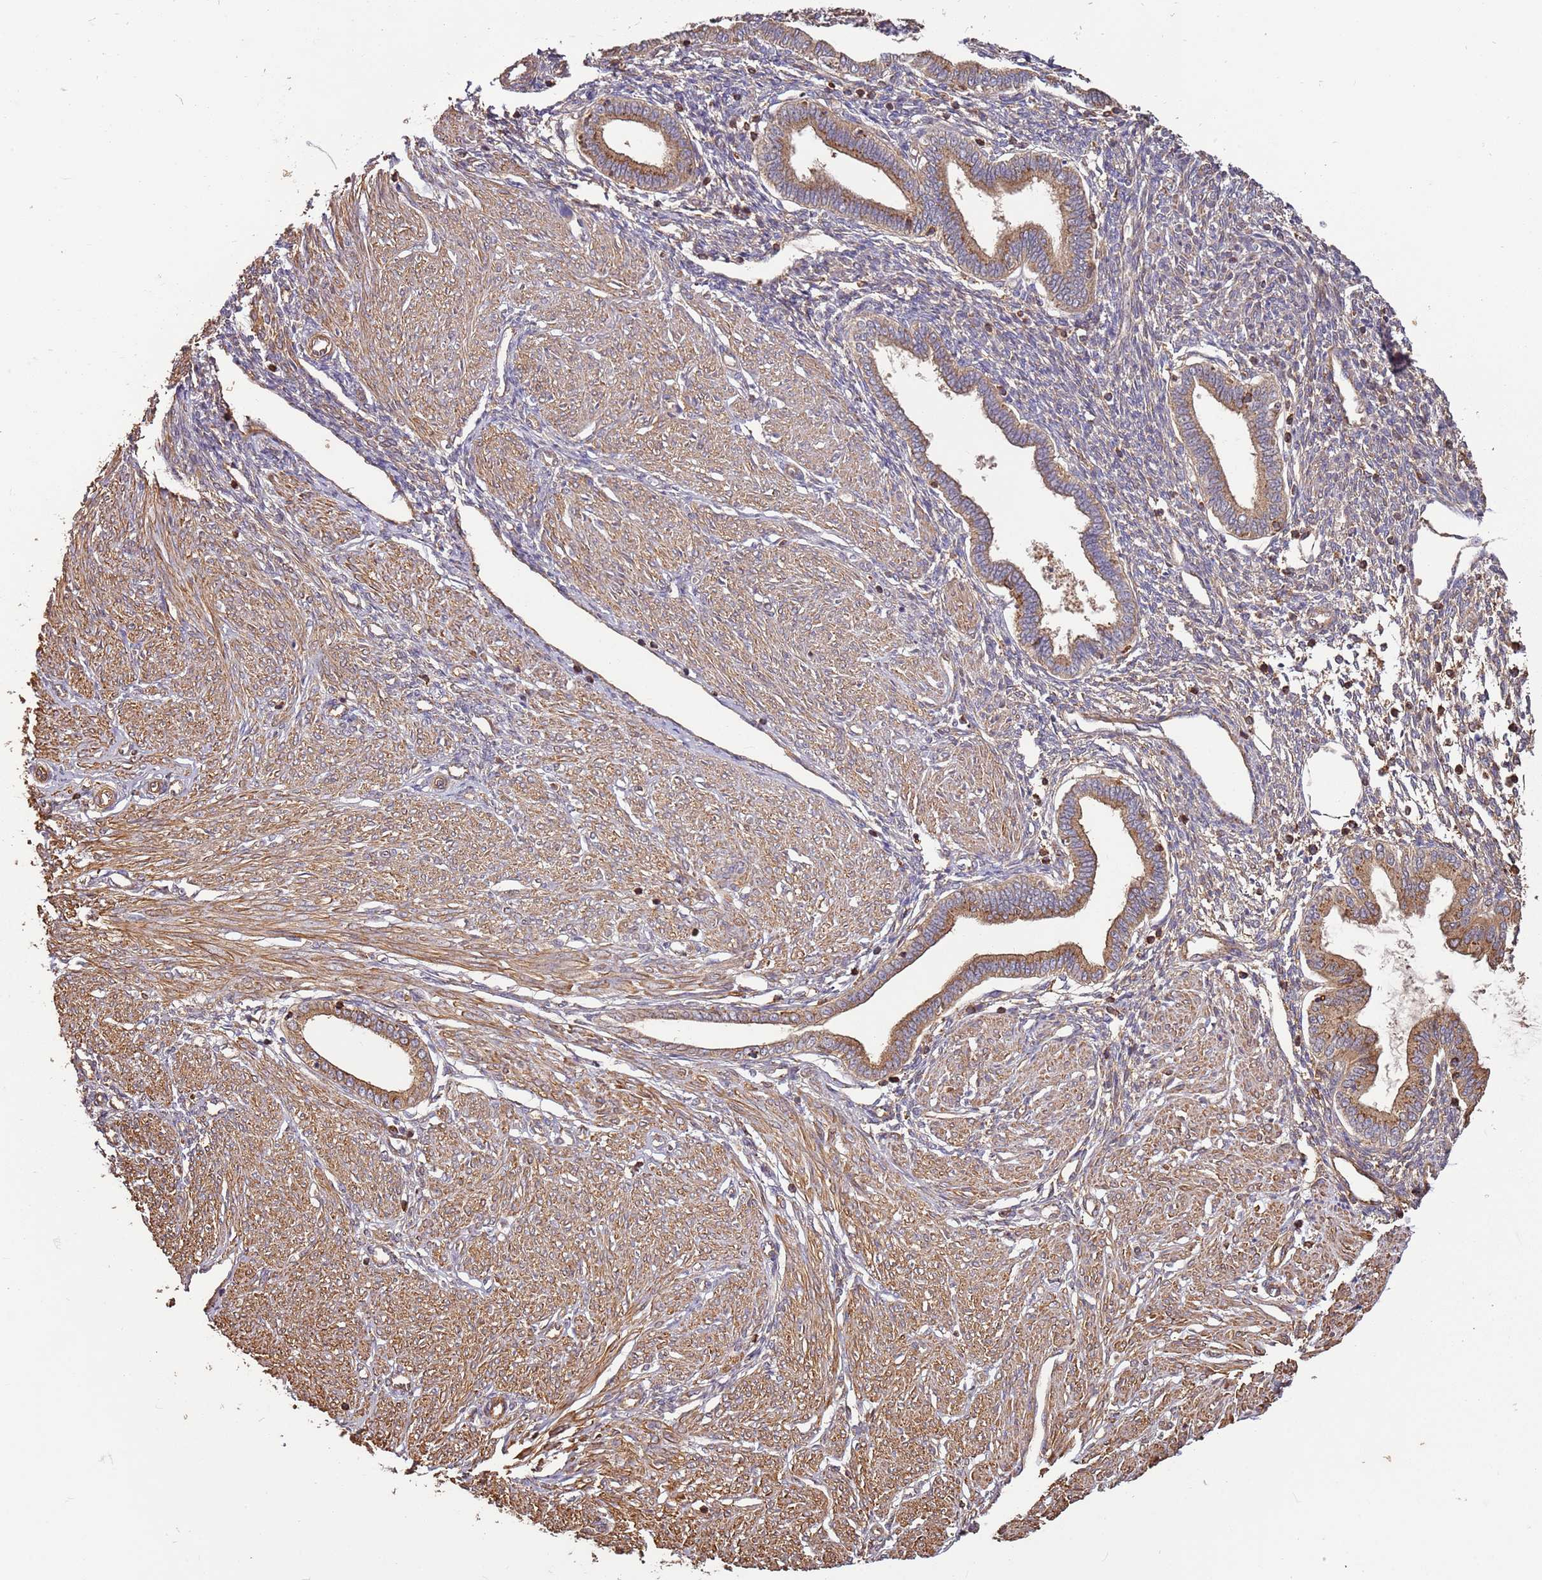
{"staining": {"intensity": "weak", "quantity": "25%-75%", "location": "cytoplasmic/membranous"}, "tissue": "endometrium", "cell_type": "Cells in endometrial stroma", "image_type": "normal", "snomed": [{"axis": "morphology", "description": "Normal tissue, NOS"}, {"axis": "topography", "description": "Endometrium"}], "caption": "IHC micrograph of benign endometrium stained for a protein (brown), which shows low levels of weak cytoplasmic/membranous positivity in approximately 25%-75% of cells in endometrial stroma.", "gene": "ACVR2A", "patient": {"sex": "female", "age": 53}}